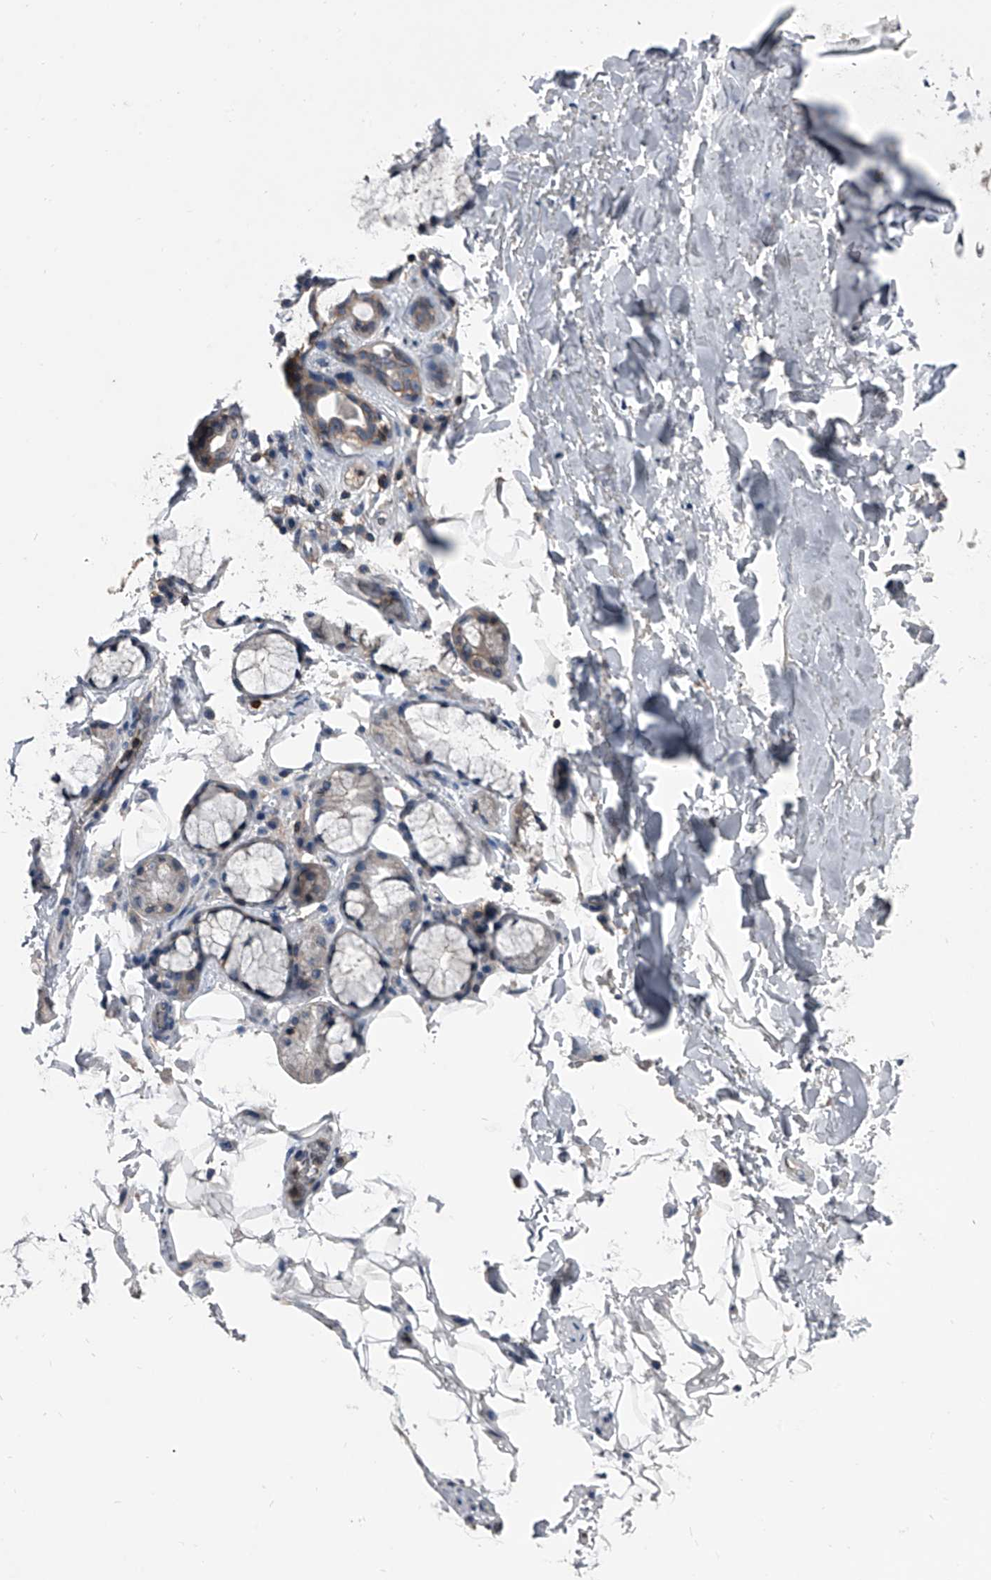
{"staining": {"intensity": "negative", "quantity": "none", "location": "none"}, "tissue": "adipose tissue", "cell_type": "Adipocytes", "image_type": "normal", "snomed": [{"axis": "morphology", "description": "Normal tissue, NOS"}, {"axis": "topography", "description": "Cartilage tissue"}], "caption": "An image of adipose tissue stained for a protein displays no brown staining in adipocytes.", "gene": "PIP5K1A", "patient": {"sex": "female", "age": 63}}